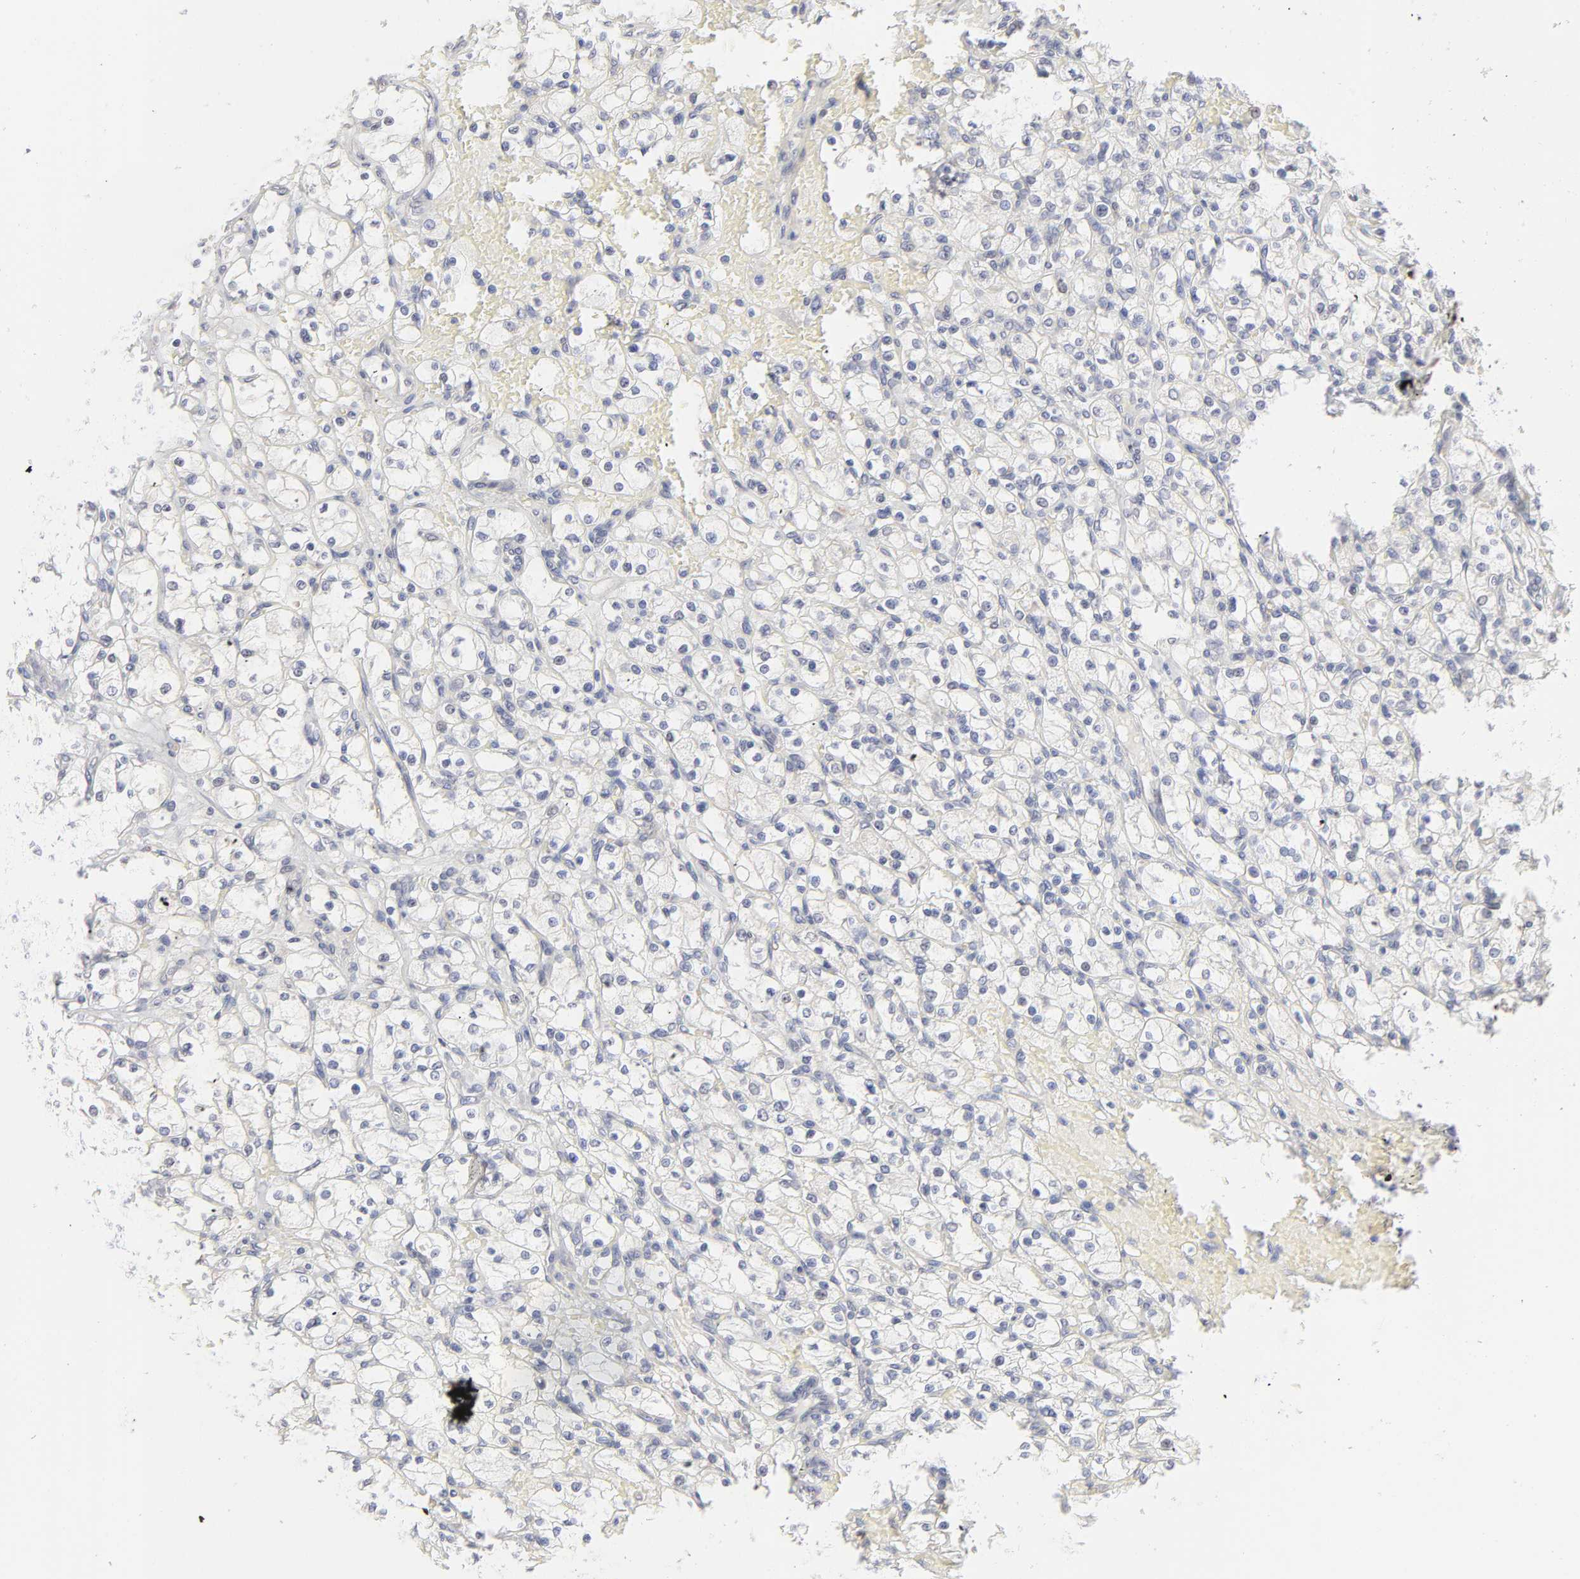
{"staining": {"intensity": "negative", "quantity": "none", "location": "none"}, "tissue": "renal cancer", "cell_type": "Tumor cells", "image_type": "cancer", "snomed": [{"axis": "morphology", "description": "Adenocarcinoma, NOS"}, {"axis": "topography", "description": "Kidney"}], "caption": "There is no significant expression in tumor cells of renal adenocarcinoma. Brightfield microscopy of immunohistochemistry stained with DAB (brown) and hematoxylin (blue), captured at high magnification.", "gene": "DNAL4", "patient": {"sex": "female", "age": 83}}